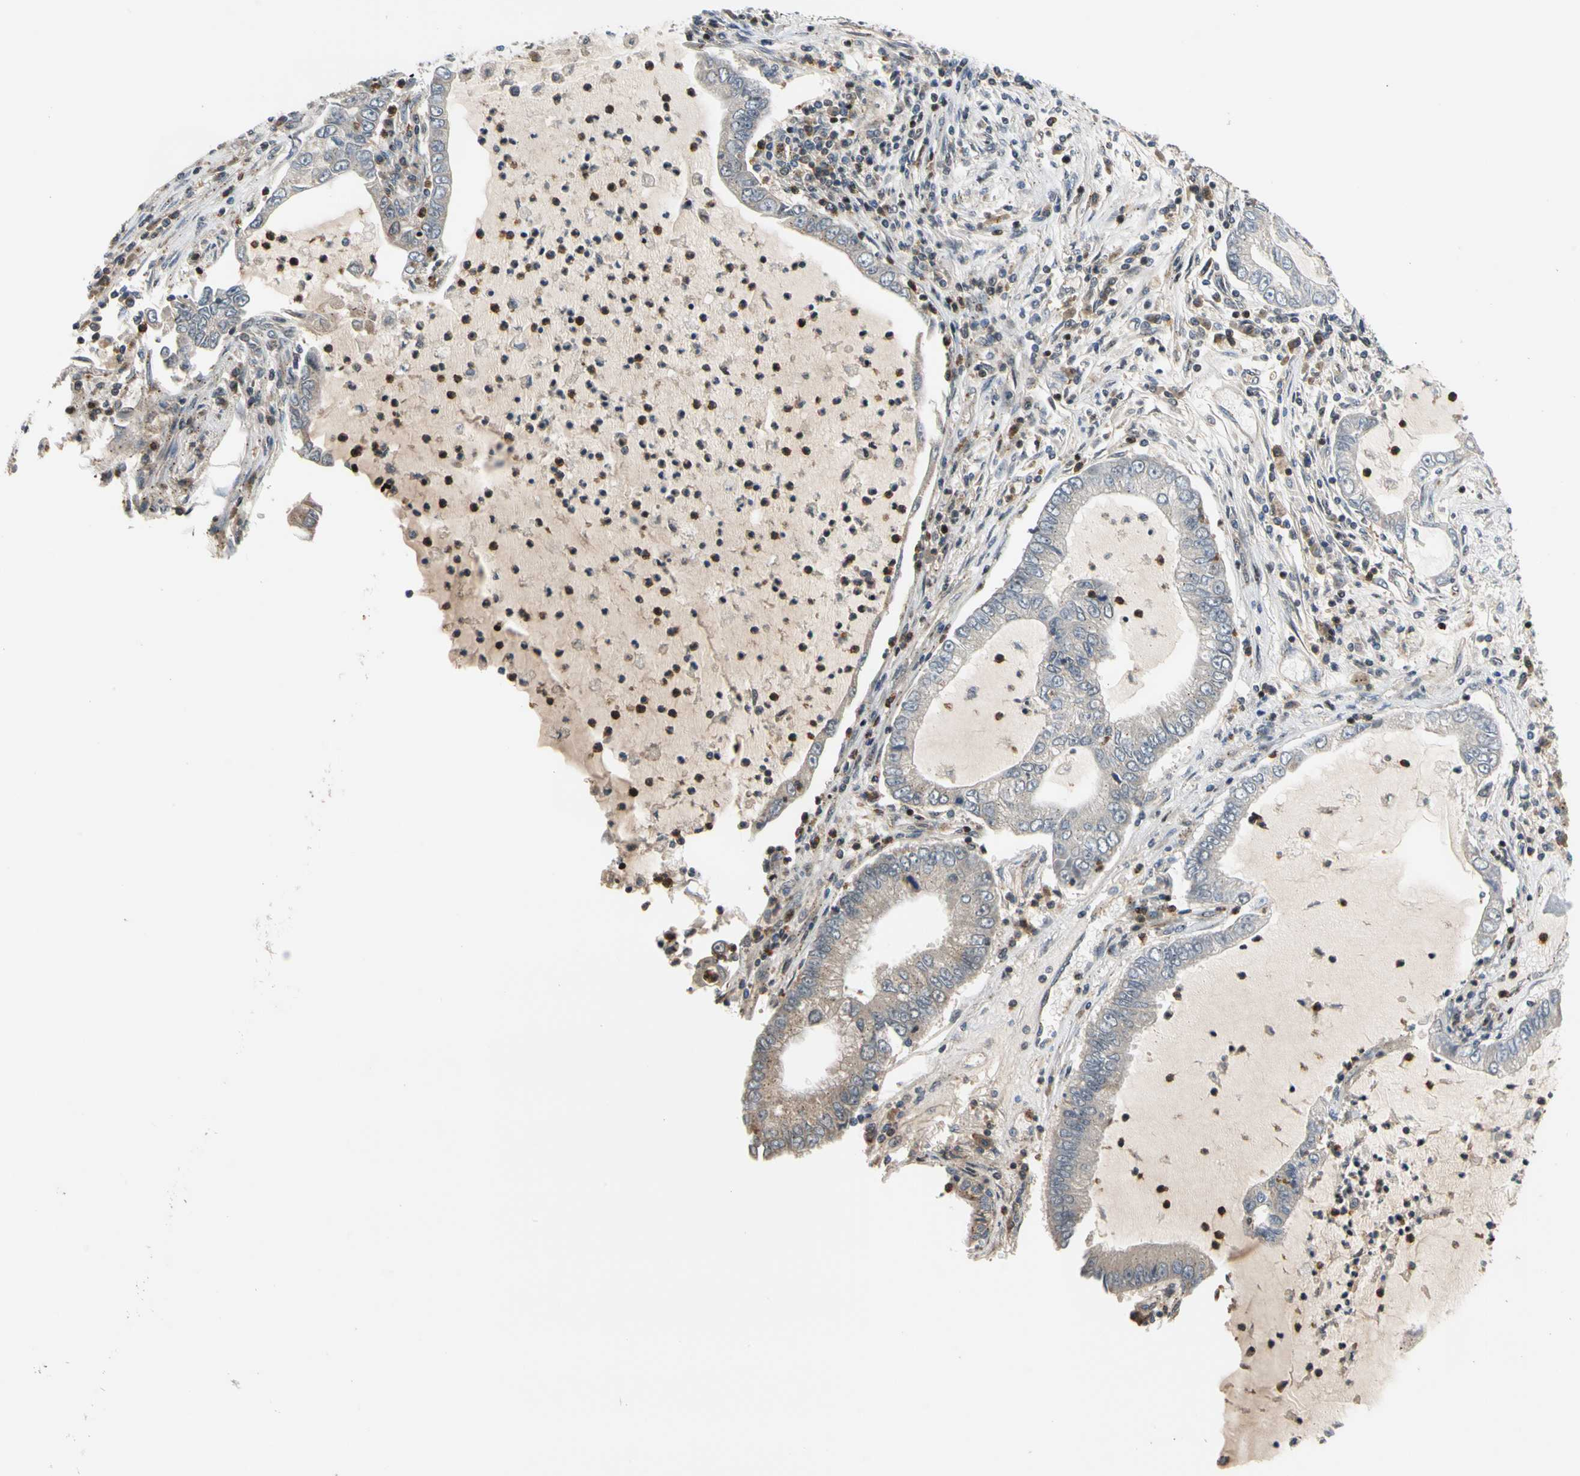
{"staining": {"intensity": "weak", "quantity": "<25%", "location": "cytoplasmic/membranous"}, "tissue": "lung cancer", "cell_type": "Tumor cells", "image_type": "cancer", "snomed": [{"axis": "morphology", "description": "Adenocarcinoma, NOS"}, {"axis": "topography", "description": "Lung"}], "caption": "This is an immunohistochemistry histopathology image of lung adenocarcinoma. There is no expression in tumor cells.", "gene": "IP6K2", "patient": {"sex": "female", "age": 51}}